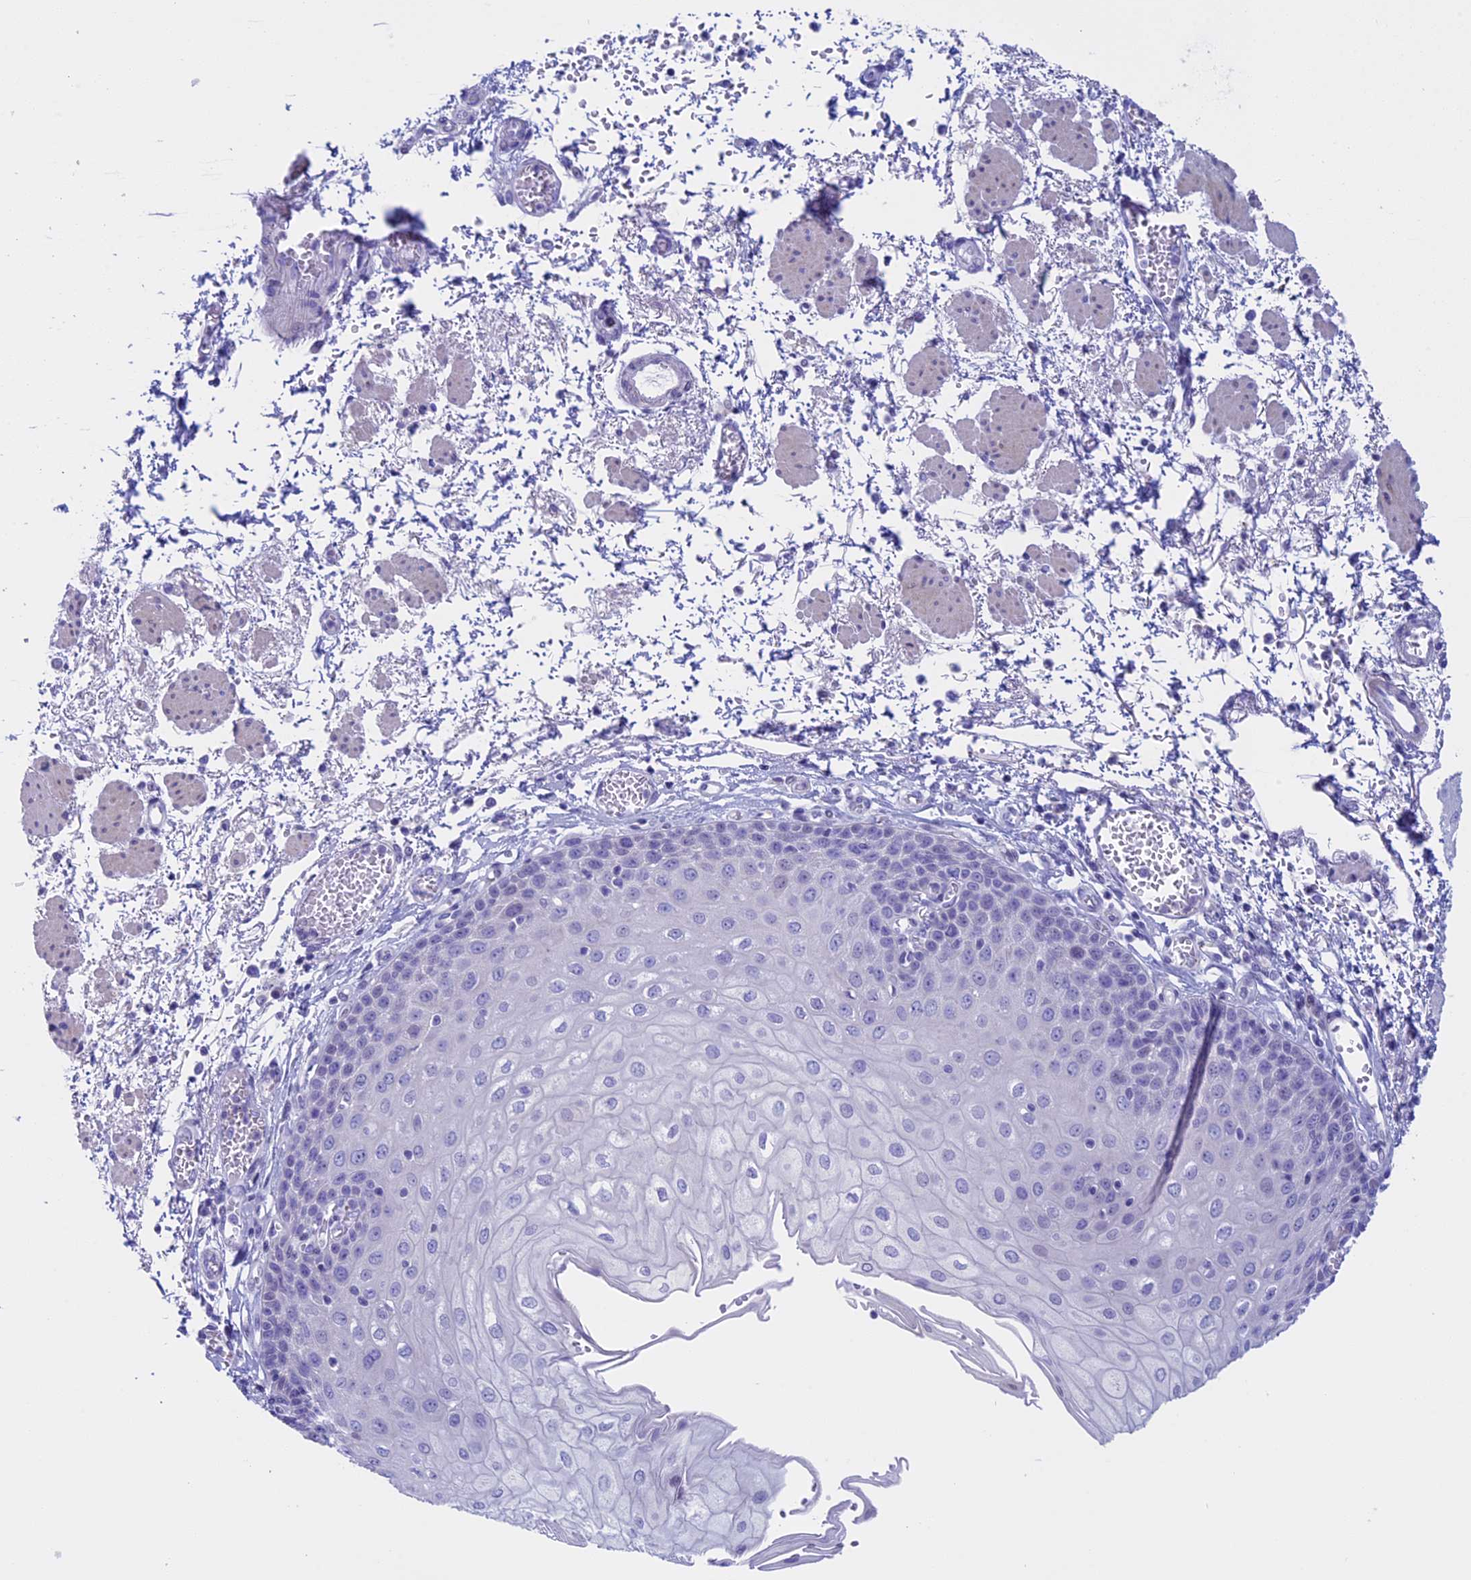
{"staining": {"intensity": "negative", "quantity": "none", "location": "none"}, "tissue": "esophagus", "cell_type": "Squamous epithelial cells", "image_type": "normal", "snomed": [{"axis": "morphology", "description": "Normal tissue, NOS"}, {"axis": "topography", "description": "Esophagus"}], "caption": "The immunohistochemistry photomicrograph has no significant expression in squamous epithelial cells of esophagus.", "gene": "ZNF563", "patient": {"sex": "male", "age": 81}}